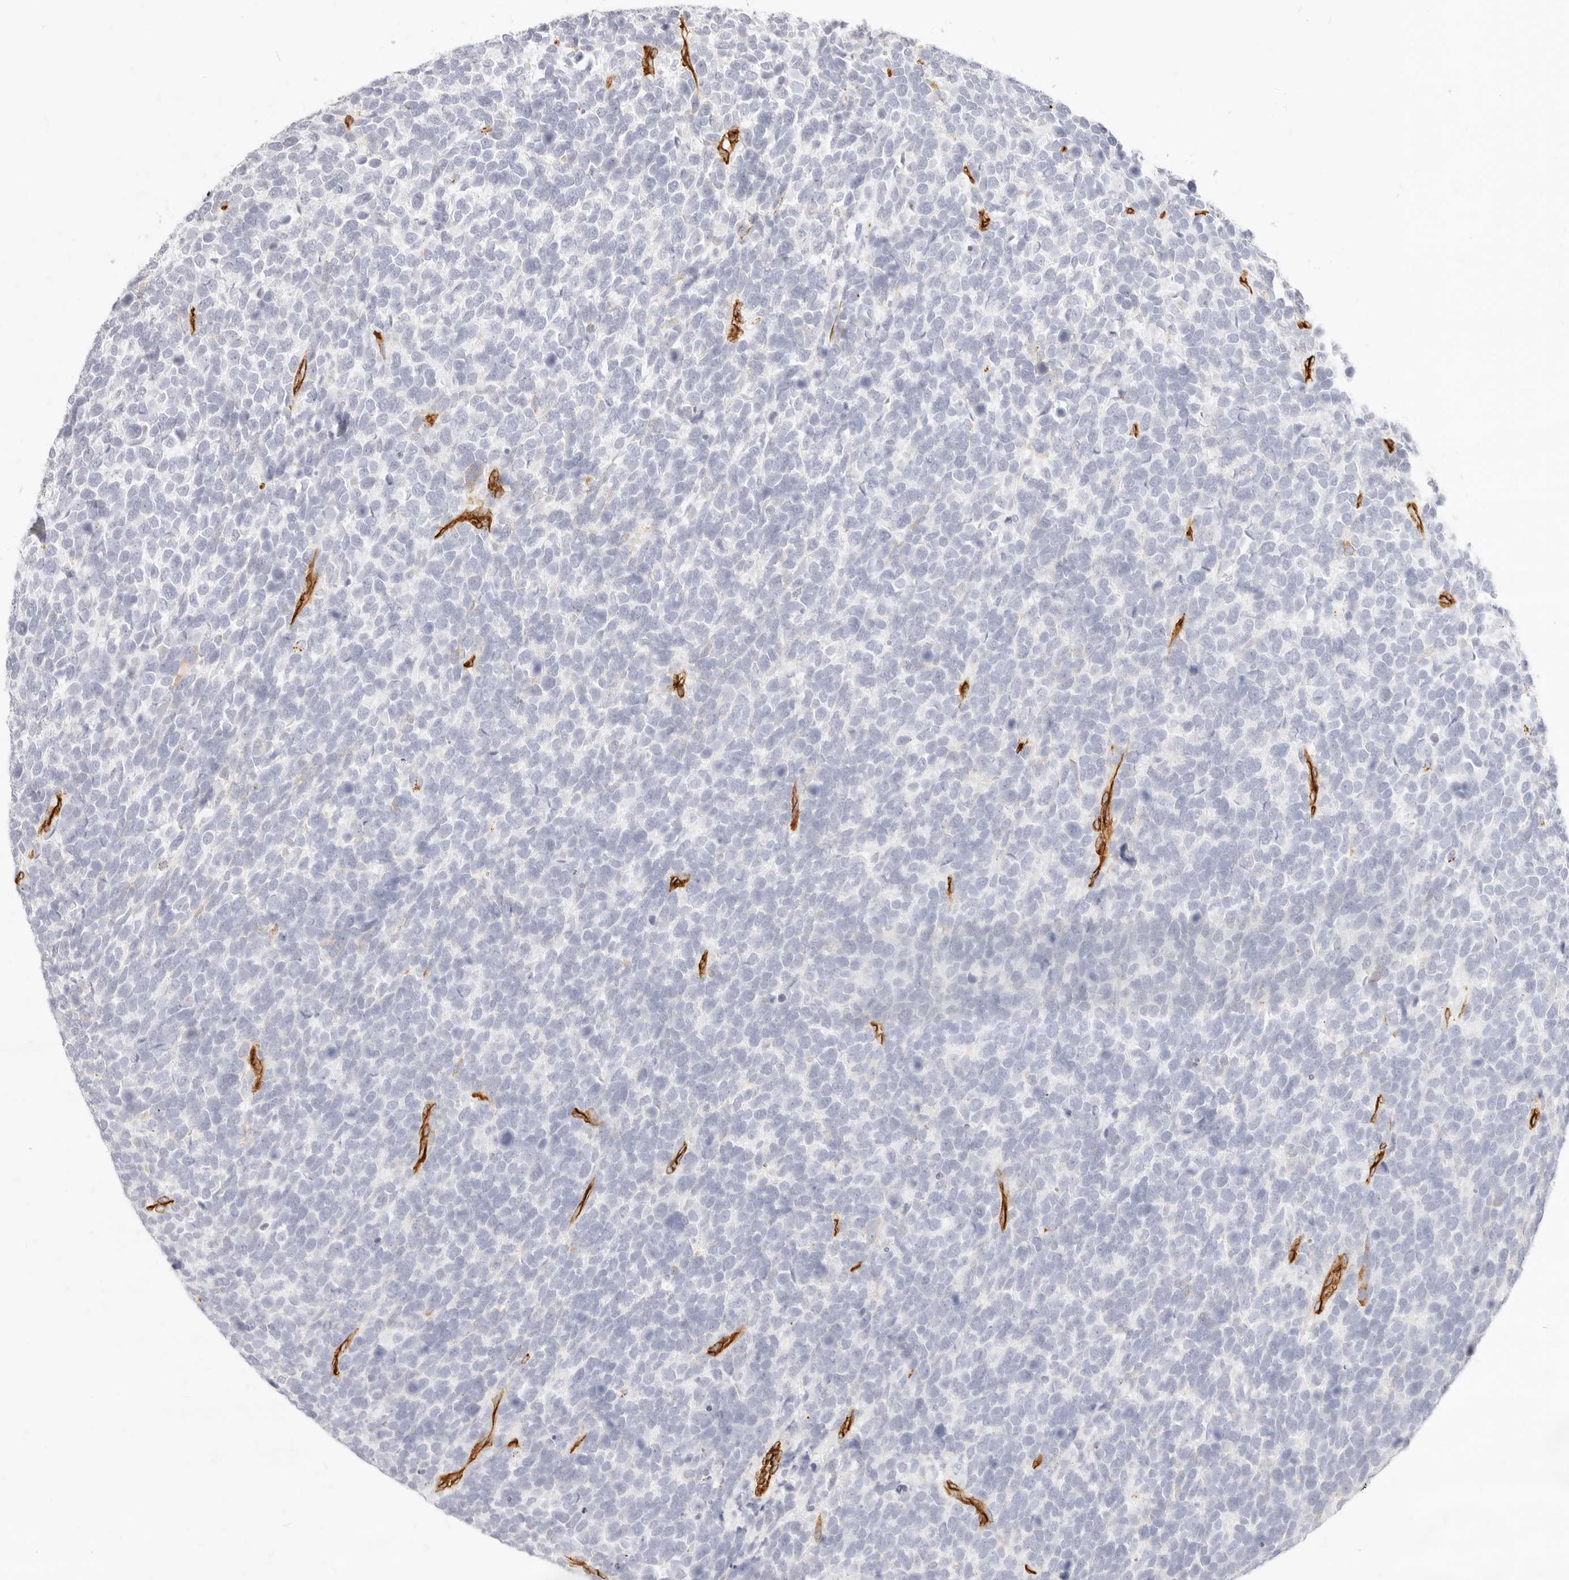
{"staining": {"intensity": "negative", "quantity": "none", "location": "none"}, "tissue": "urothelial cancer", "cell_type": "Tumor cells", "image_type": "cancer", "snomed": [{"axis": "morphology", "description": "Urothelial carcinoma, High grade"}, {"axis": "topography", "description": "Urinary bladder"}], "caption": "IHC of human urothelial cancer exhibits no staining in tumor cells.", "gene": "NUS1", "patient": {"sex": "female", "age": 82}}